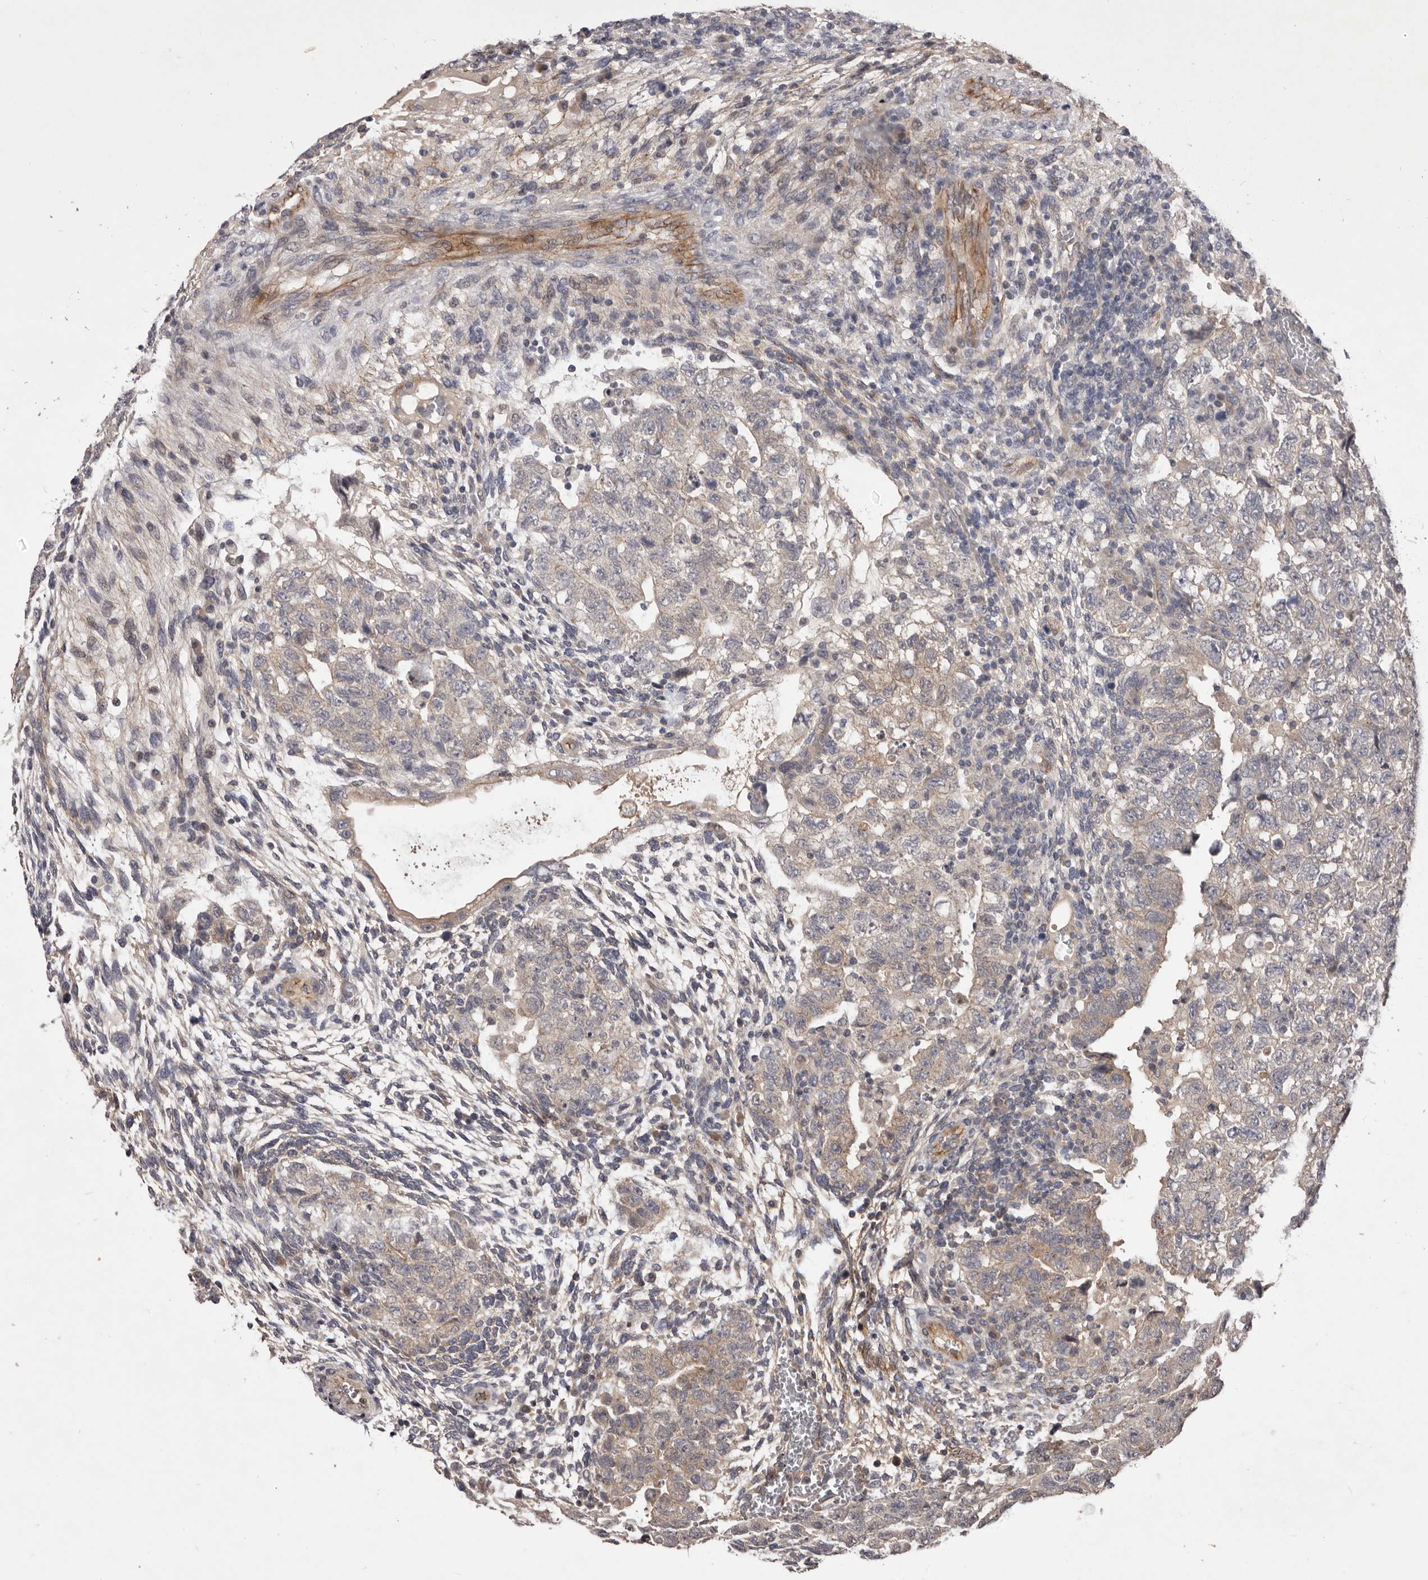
{"staining": {"intensity": "weak", "quantity": "<25%", "location": "cytoplasmic/membranous"}, "tissue": "testis cancer", "cell_type": "Tumor cells", "image_type": "cancer", "snomed": [{"axis": "morphology", "description": "Carcinoma, Embryonal, NOS"}, {"axis": "topography", "description": "Testis"}], "caption": "High magnification brightfield microscopy of testis cancer stained with DAB (brown) and counterstained with hematoxylin (blue): tumor cells show no significant expression.", "gene": "HBS1L", "patient": {"sex": "male", "age": 36}}